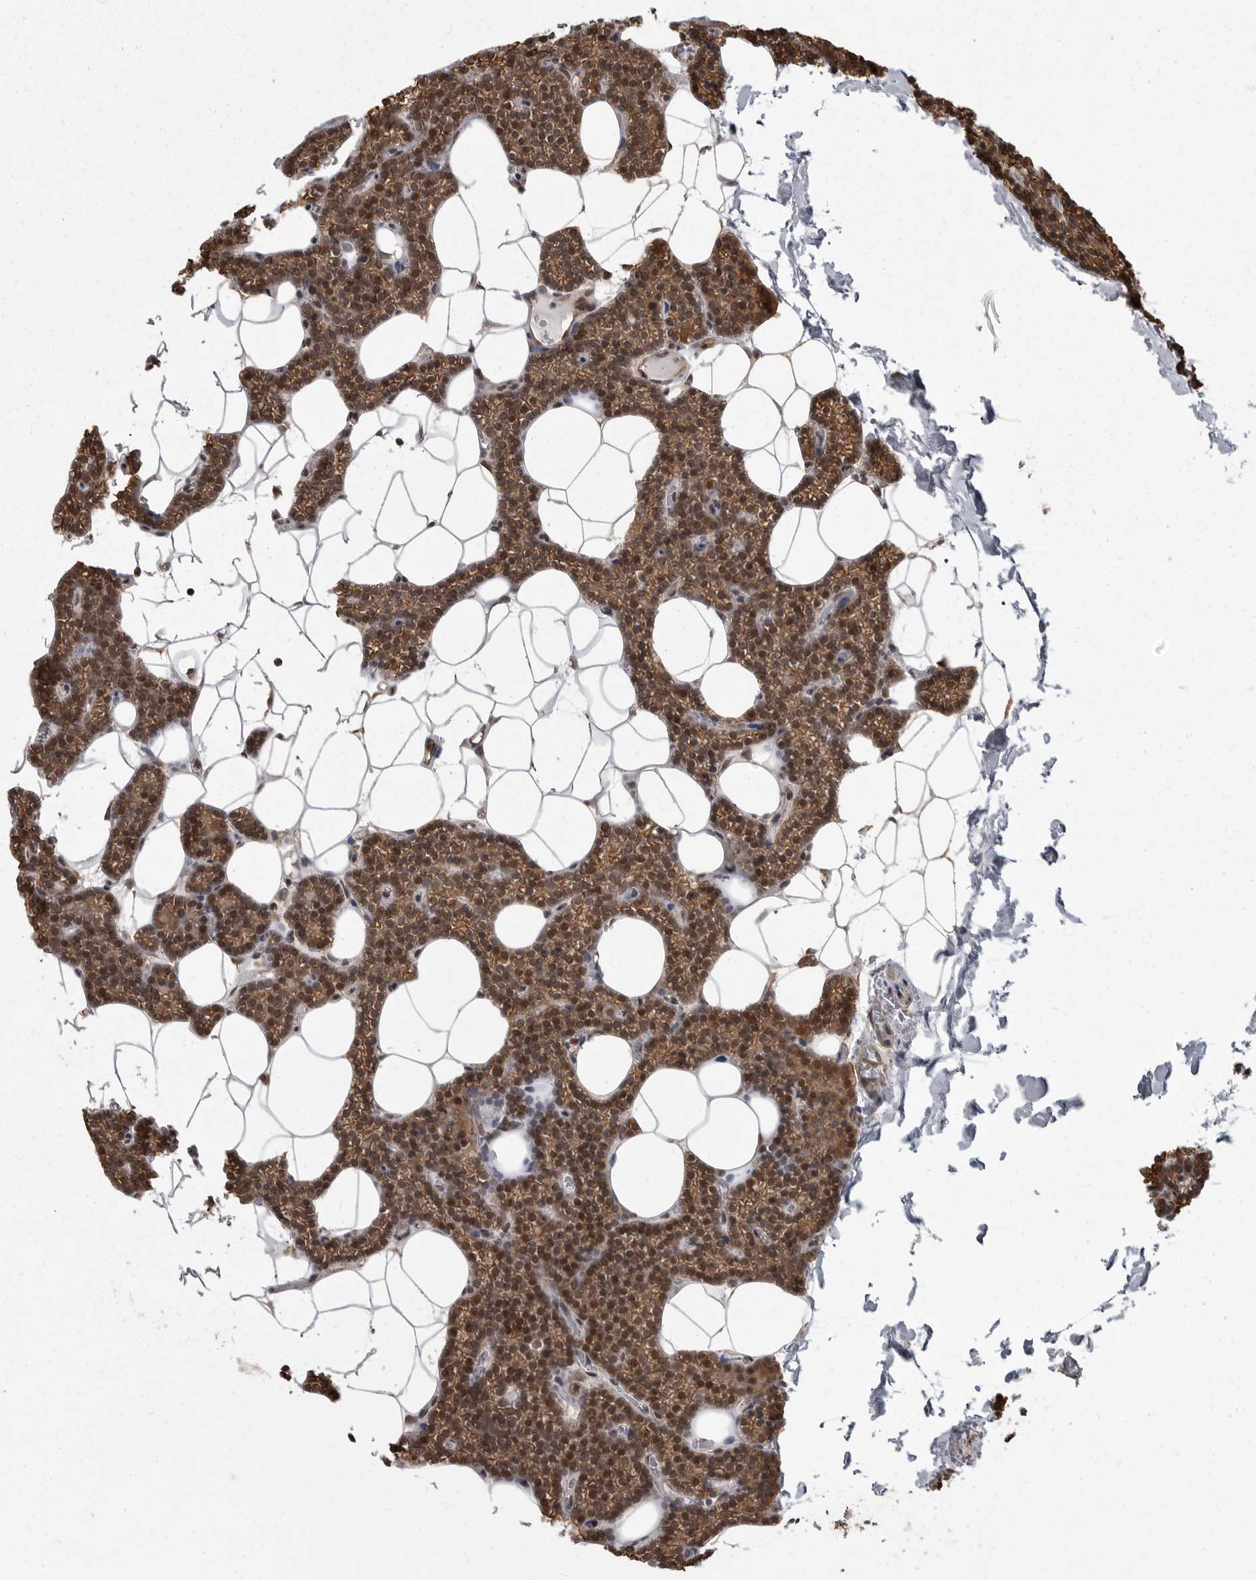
{"staining": {"intensity": "moderate", "quantity": ">75%", "location": "cytoplasmic/membranous,nuclear"}, "tissue": "parathyroid gland", "cell_type": "Glandular cells", "image_type": "normal", "snomed": [{"axis": "morphology", "description": "Normal tissue, NOS"}, {"axis": "topography", "description": "Parathyroid gland"}], "caption": "This image shows immunohistochemistry staining of unremarkable human parathyroid gland, with medium moderate cytoplasmic/membranous,nuclear expression in about >75% of glandular cells.", "gene": "DNAJC8", "patient": {"sex": "male", "age": 42}}